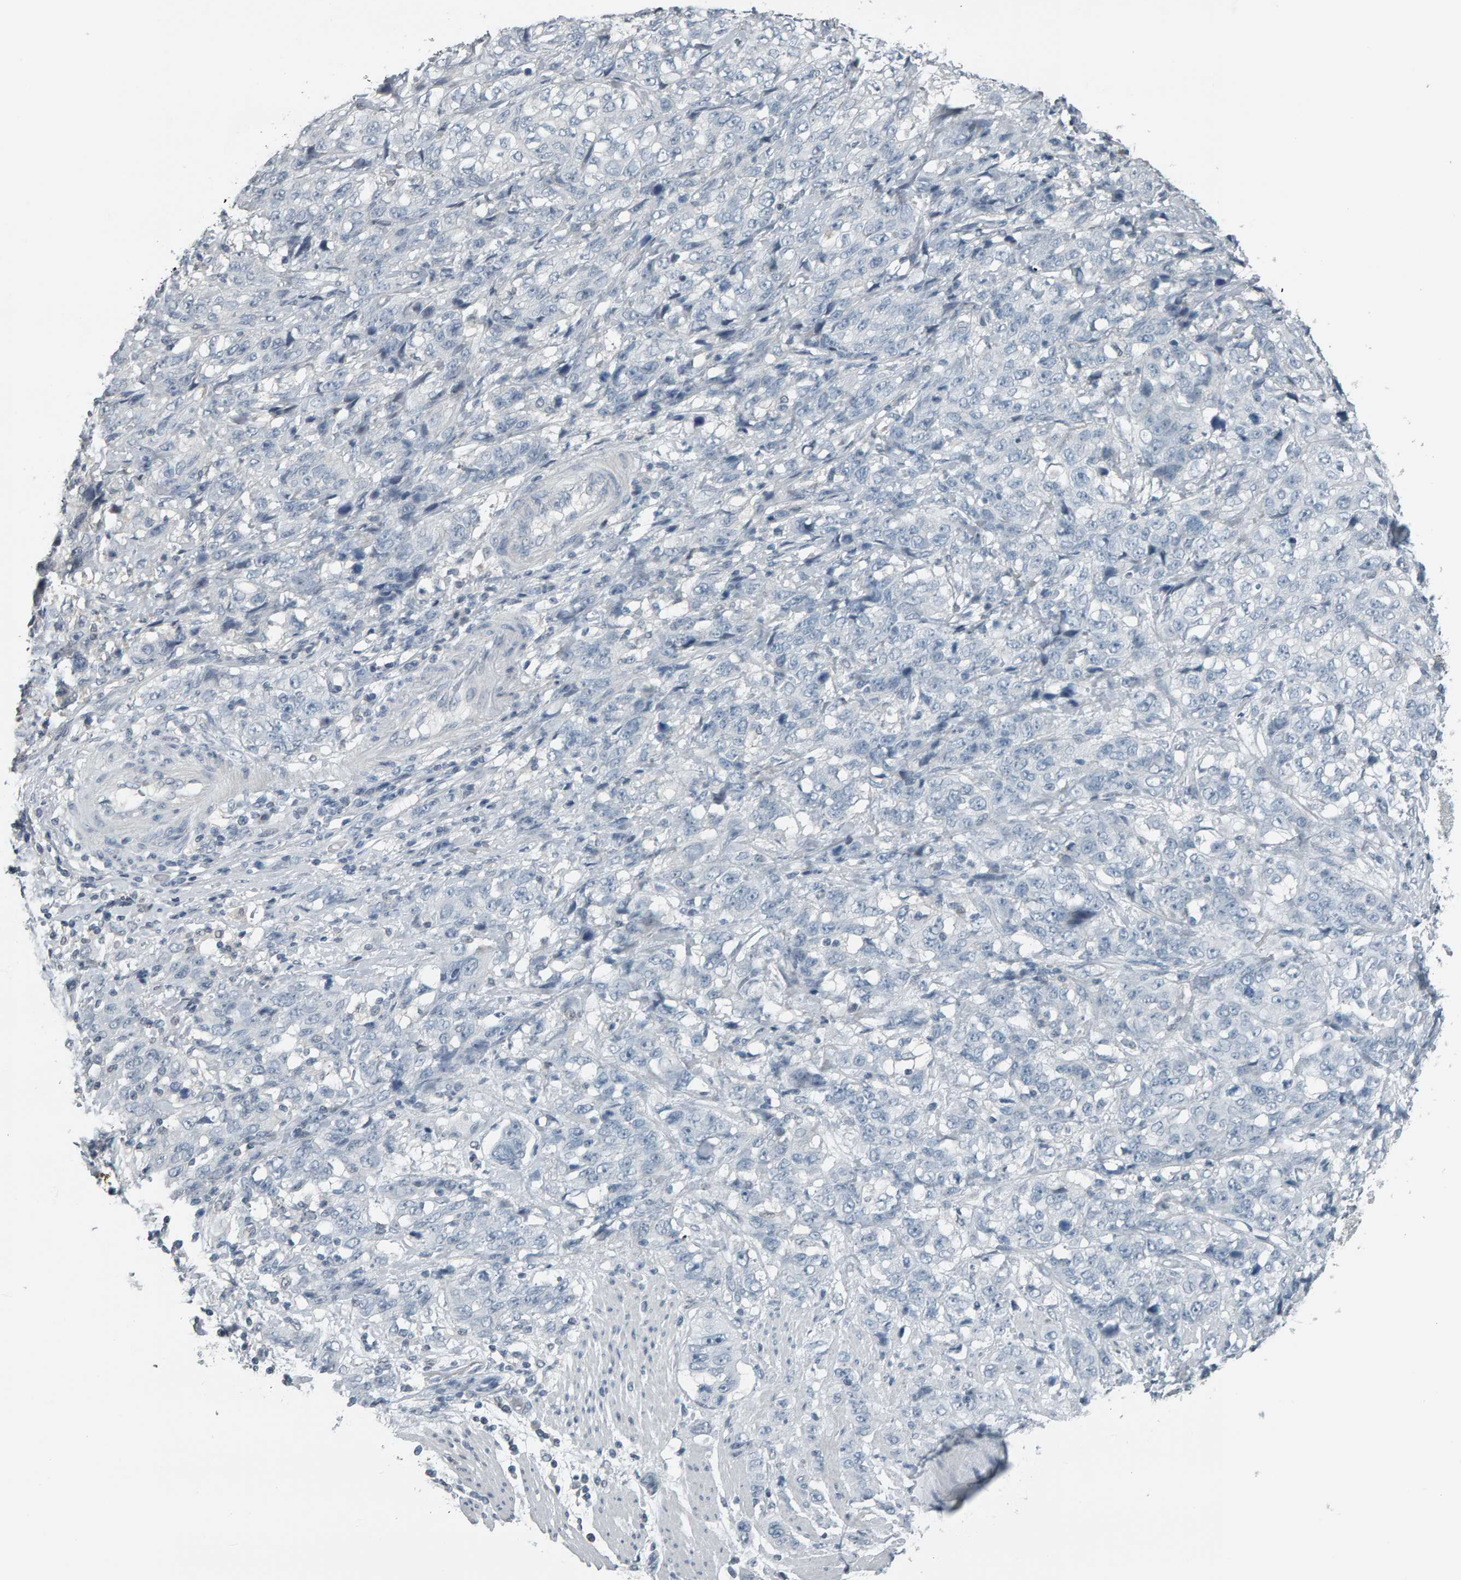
{"staining": {"intensity": "negative", "quantity": "none", "location": "none"}, "tissue": "stomach cancer", "cell_type": "Tumor cells", "image_type": "cancer", "snomed": [{"axis": "morphology", "description": "Adenocarcinoma, NOS"}, {"axis": "topography", "description": "Stomach"}], "caption": "Protein analysis of stomach adenocarcinoma reveals no significant positivity in tumor cells.", "gene": "PYY", "patient": {"sex": "male", "age": 48}}